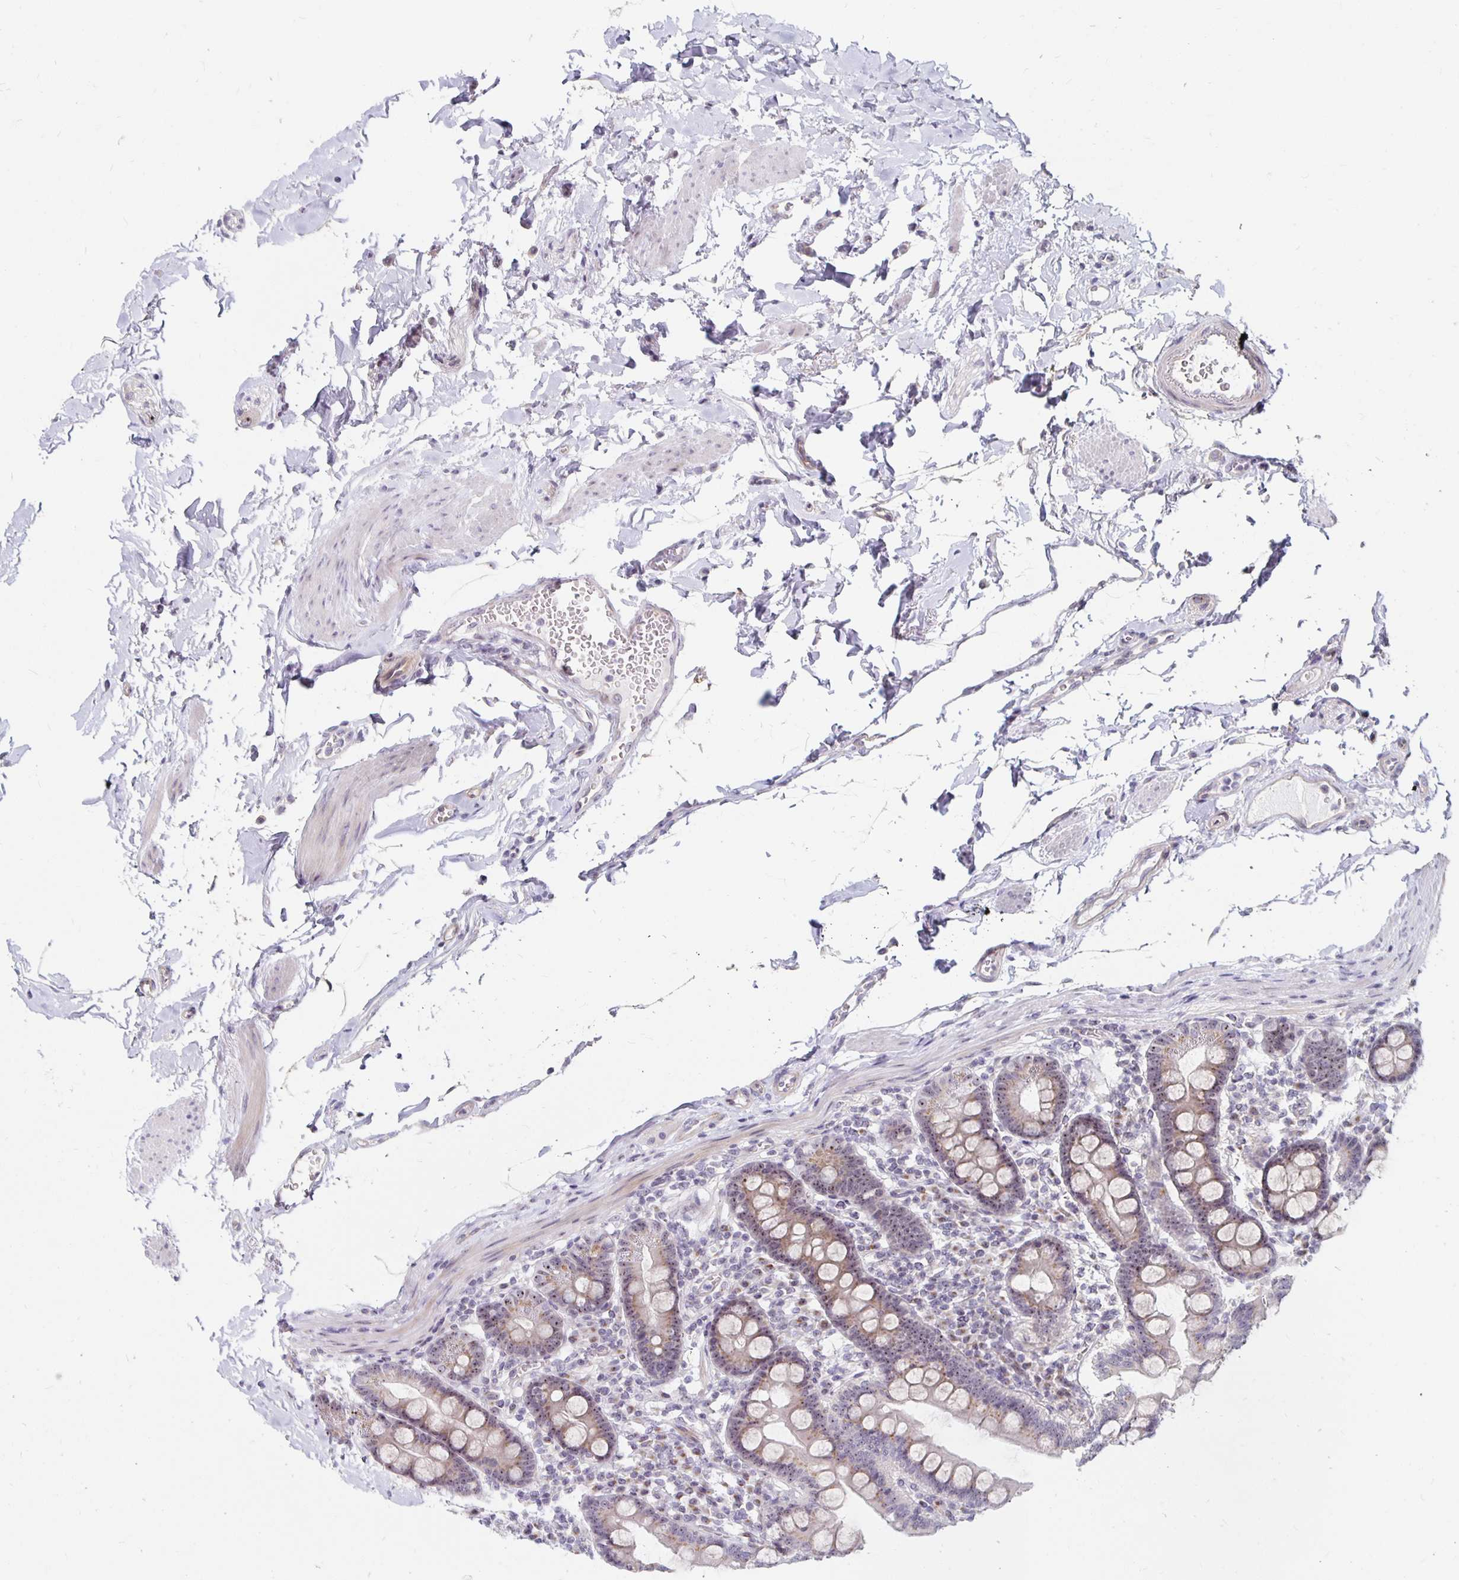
{"staining": {"intensity": "moderate", "quantity": ">75%", "location": "cytoplasmic/membranous,nuclear"}, "tissue": "duodenum", "cell_type": "Glandular cells", "image_type": "normal", "snomed": [{"axis": "morphology", "description": "Normal tissue, NOS"}, {"axis": "topography", "description": "Pancreas"}, {"axis": "topography", "description": "Duodenum"}], "caption": "Duodenum stained with DAB (3,3'-diaminobenzidine) IHC shows medium levels of moderate cytoplasmic/membranous,nuclear staining in approximately >75% of glandular cells.", "gene": "NUP85", "patient": {"sex": "male", "age": 59}}